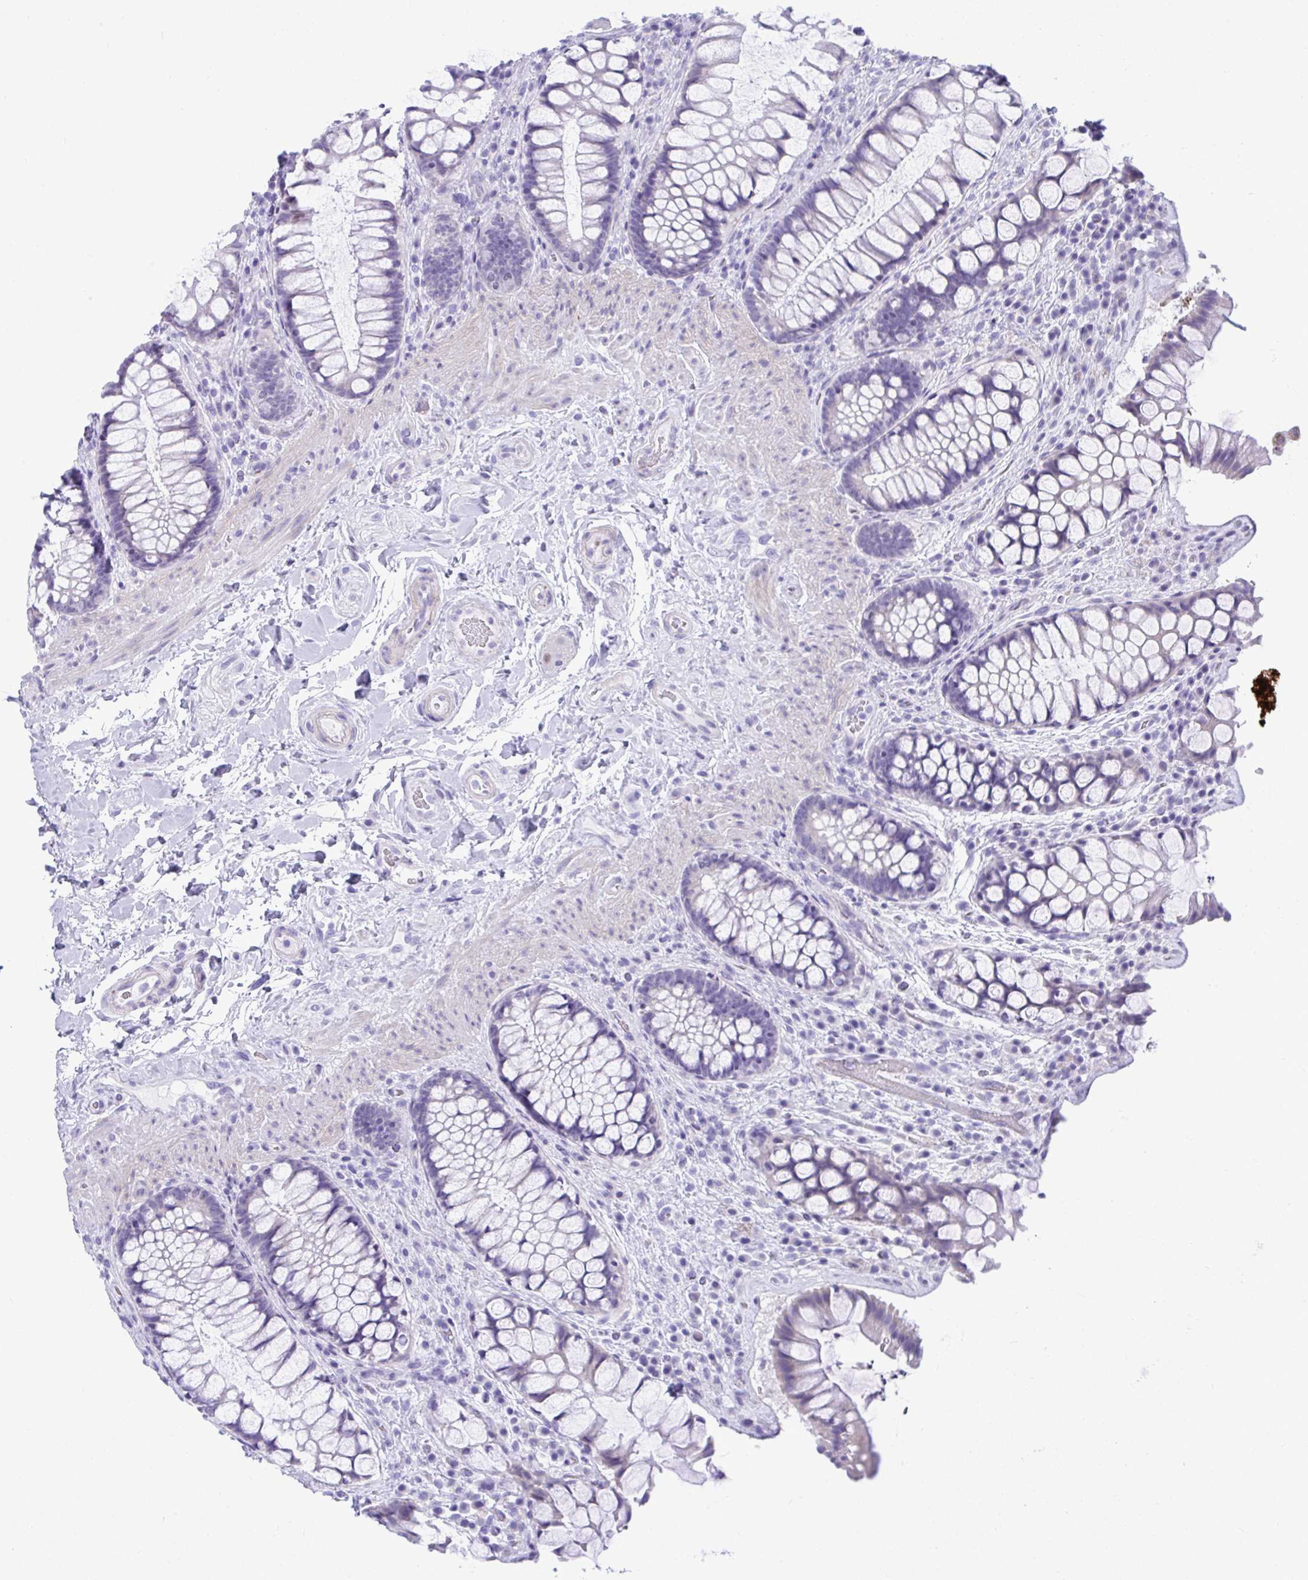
{"staining": {"intensity": "negative", "quantity": "none", "location": "none"}, "tissue": "rectum", "cell_type": "Glandular cells", "image_type": "normal", "snomed": [{"axis": "morphology", "description": "Normal tissue, NOS"}, {"axis": "topography", "description": "Rectum"}], "caption": "The image displays no staining of glandular cells in normal rectum.", "gene": "ISL1", "patient": {"sex": "female", "age": 58}}